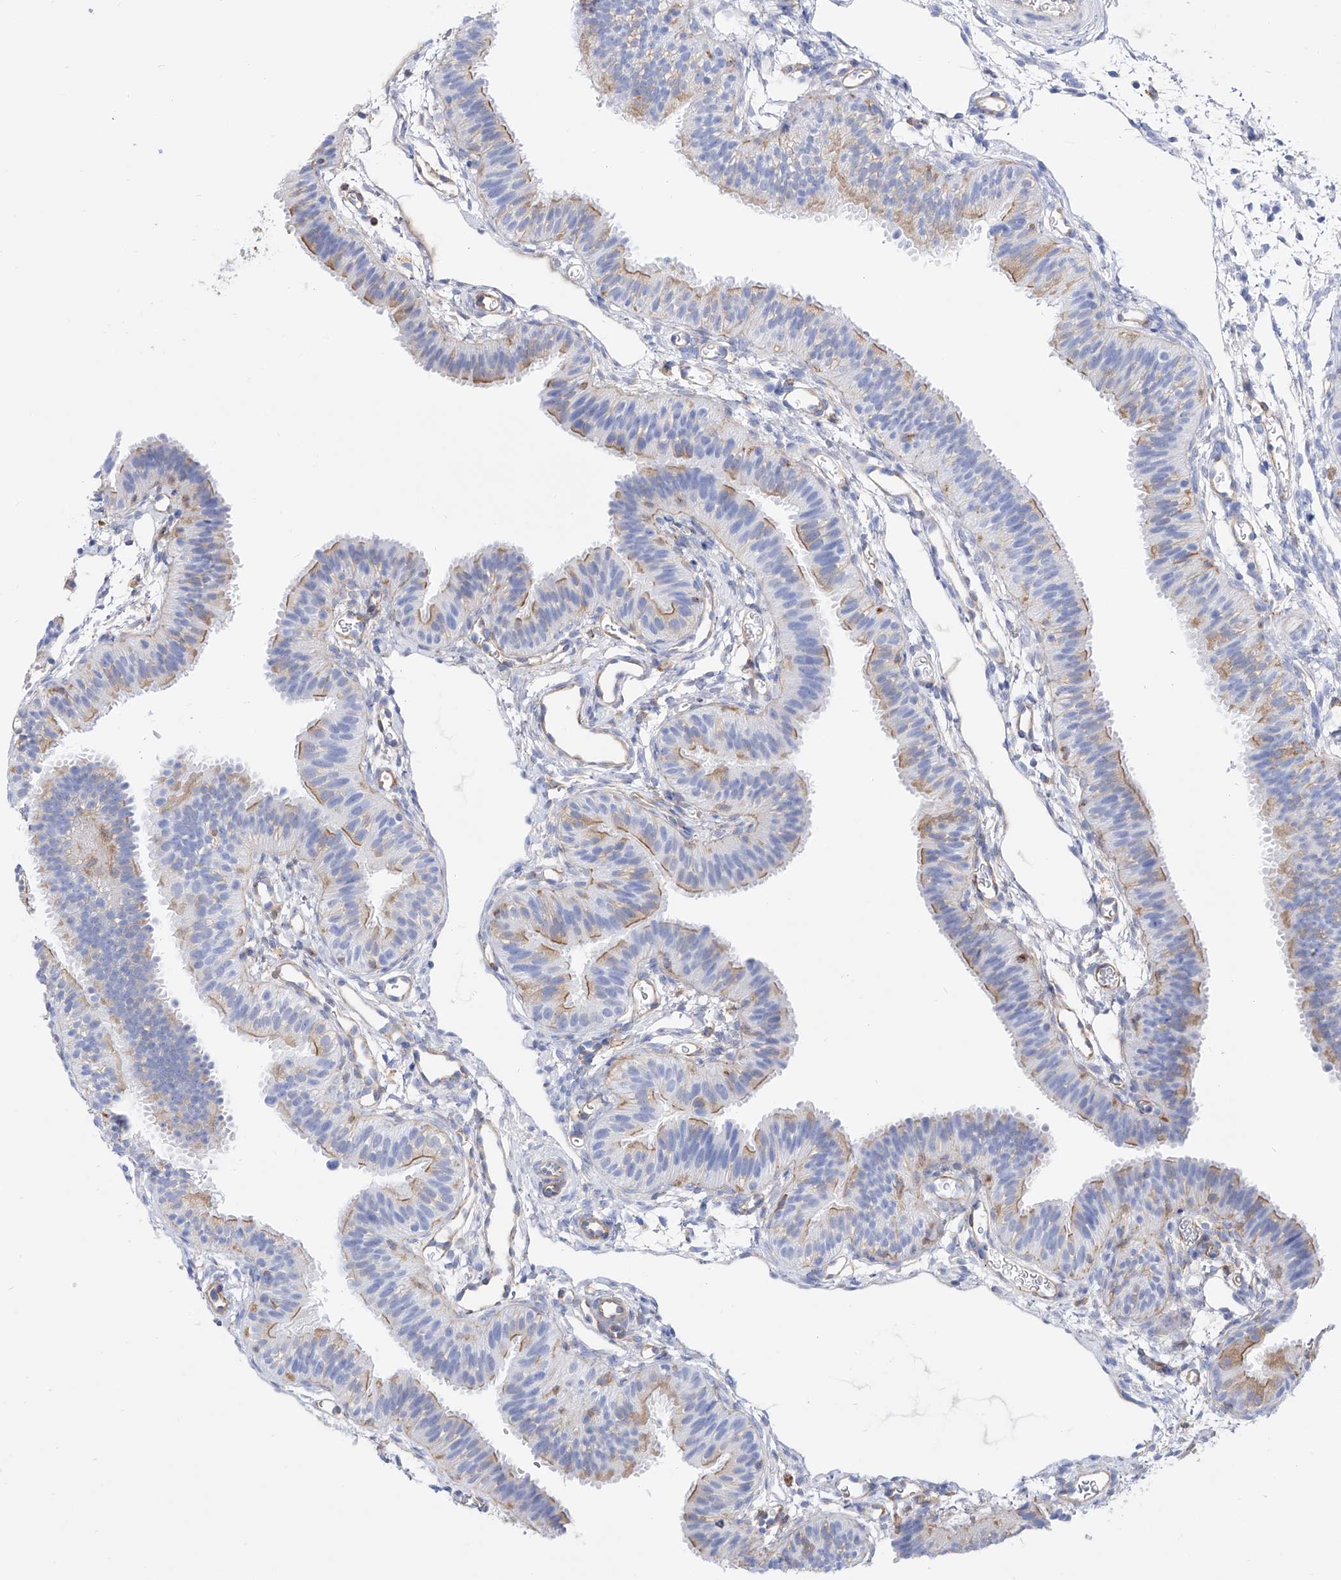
{"staining": {"intensity": "moderate", "quantity": "<25%", "location": "cytoplasmic/membranous"}, "tissue": "fallopian tube", "cell_type": "Glandular cells", "image_type": "normal", "snomed": [{"axis": "morphology", "description": "Normal tissue, NOS"}, {"axis": "topography", "description": "Fallopian tube"}], "caption": "Immunohistochemical staining of unremarkable human fallopian tube demonstrates low levels of moderate cytoplasmic/membranous staining in about <25% of glandular cells.", "gene": "ZNF653", "patient": {"sex": "female", "age": 35}}